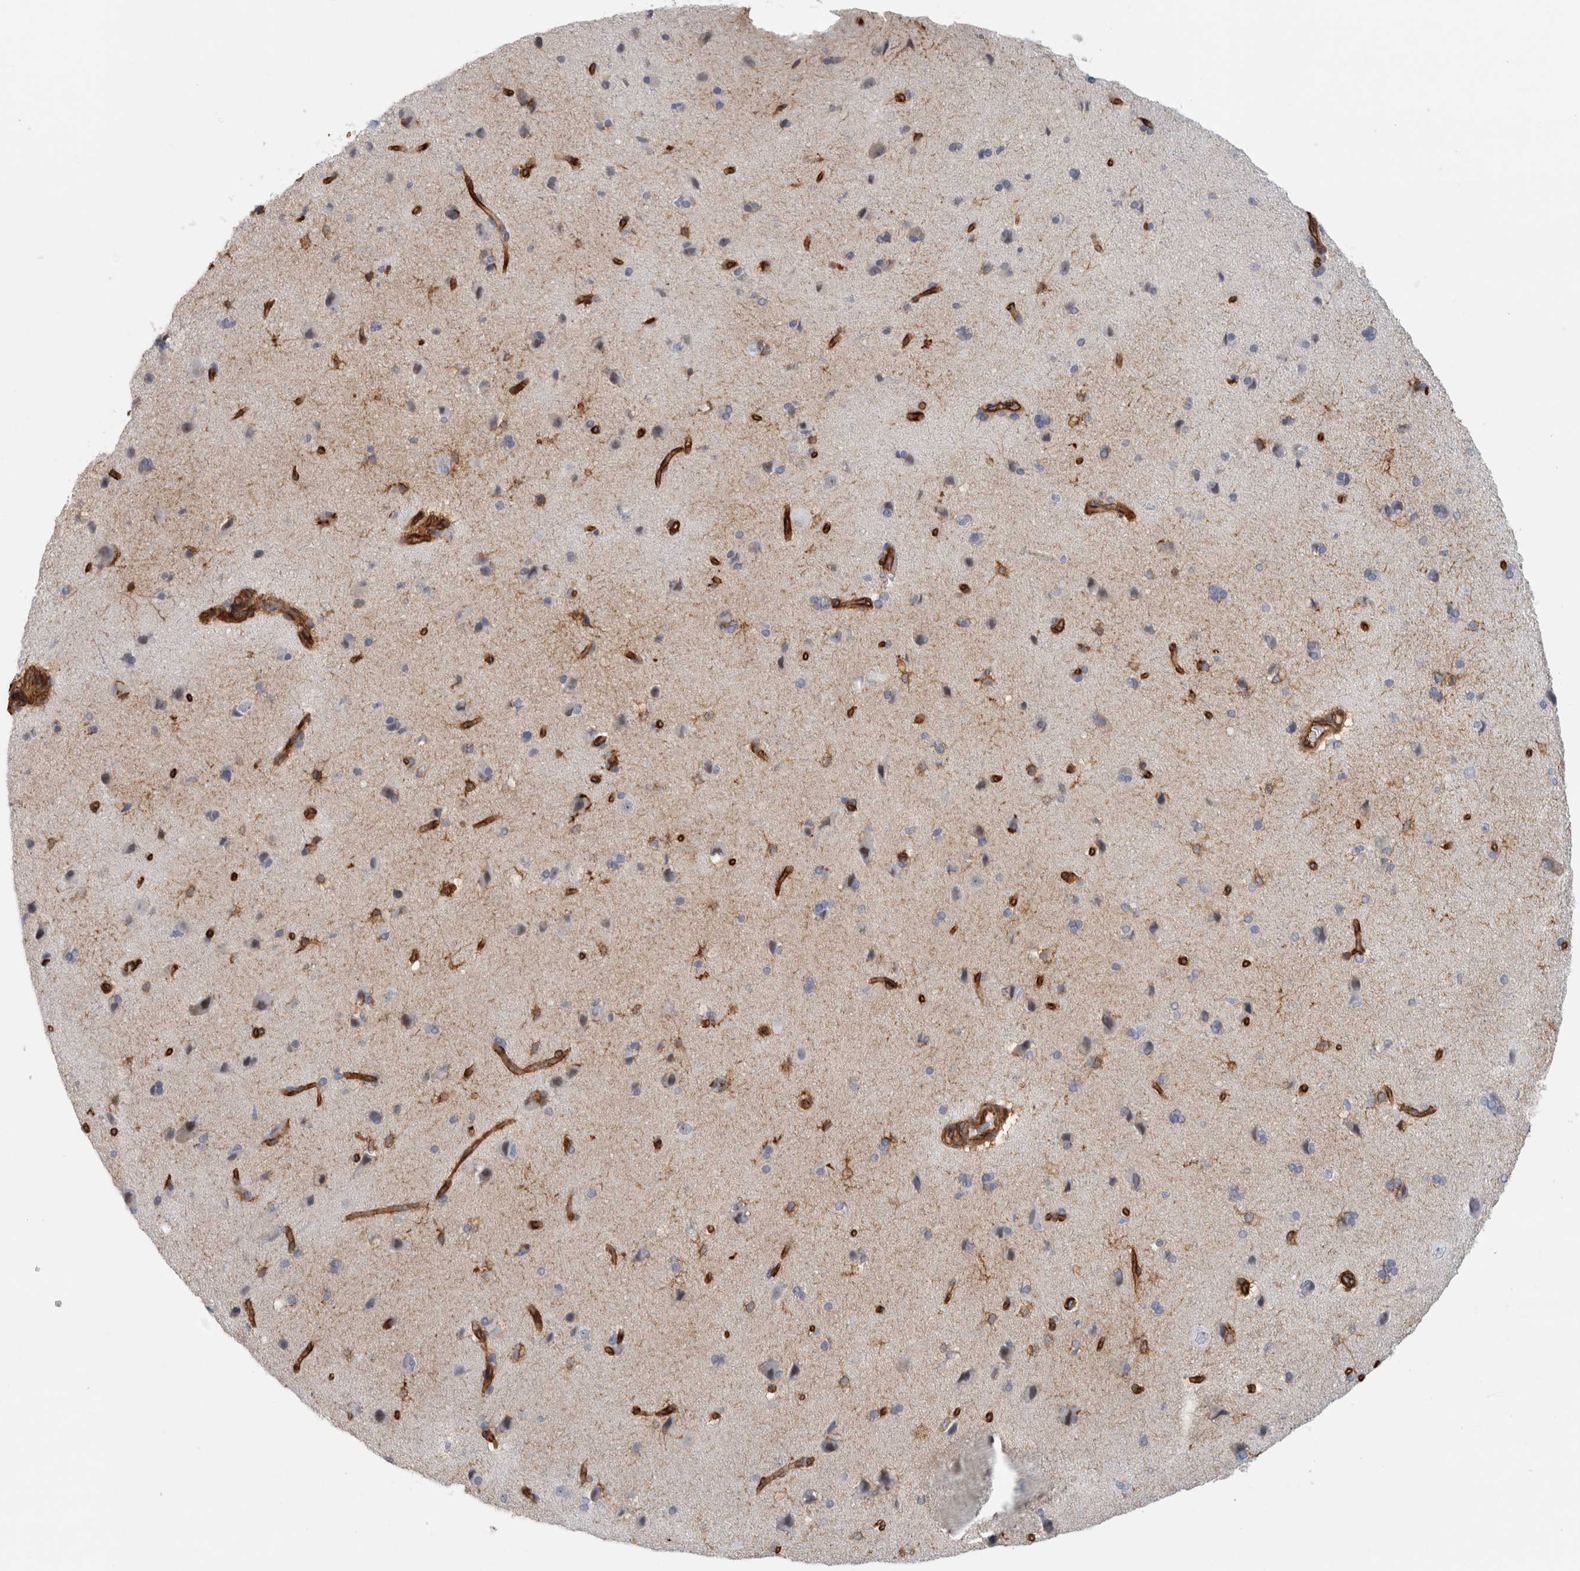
{"staining": {"intensity": "strong", "quantity": ">75%", "location": "cytoplasmic/membranous"}, "tissue": "cerebral cortex", "cell_type": "Endothelial cells", "image_type": "normal", "snomed": [{"axis": "morphology", "description": "Normal tissue, NOS"}, {"axis": "topography", "description": "Cerebral cortex"}], "caption": "Immunohistochemical staining of normal human cerebral cortex reveals >75% levels of strong cytoplasmic/membranous protein positivity in about >75% of endothelial cells.", "gene": "AHNAK", "patient": {"sex": "male", "age": 62}}